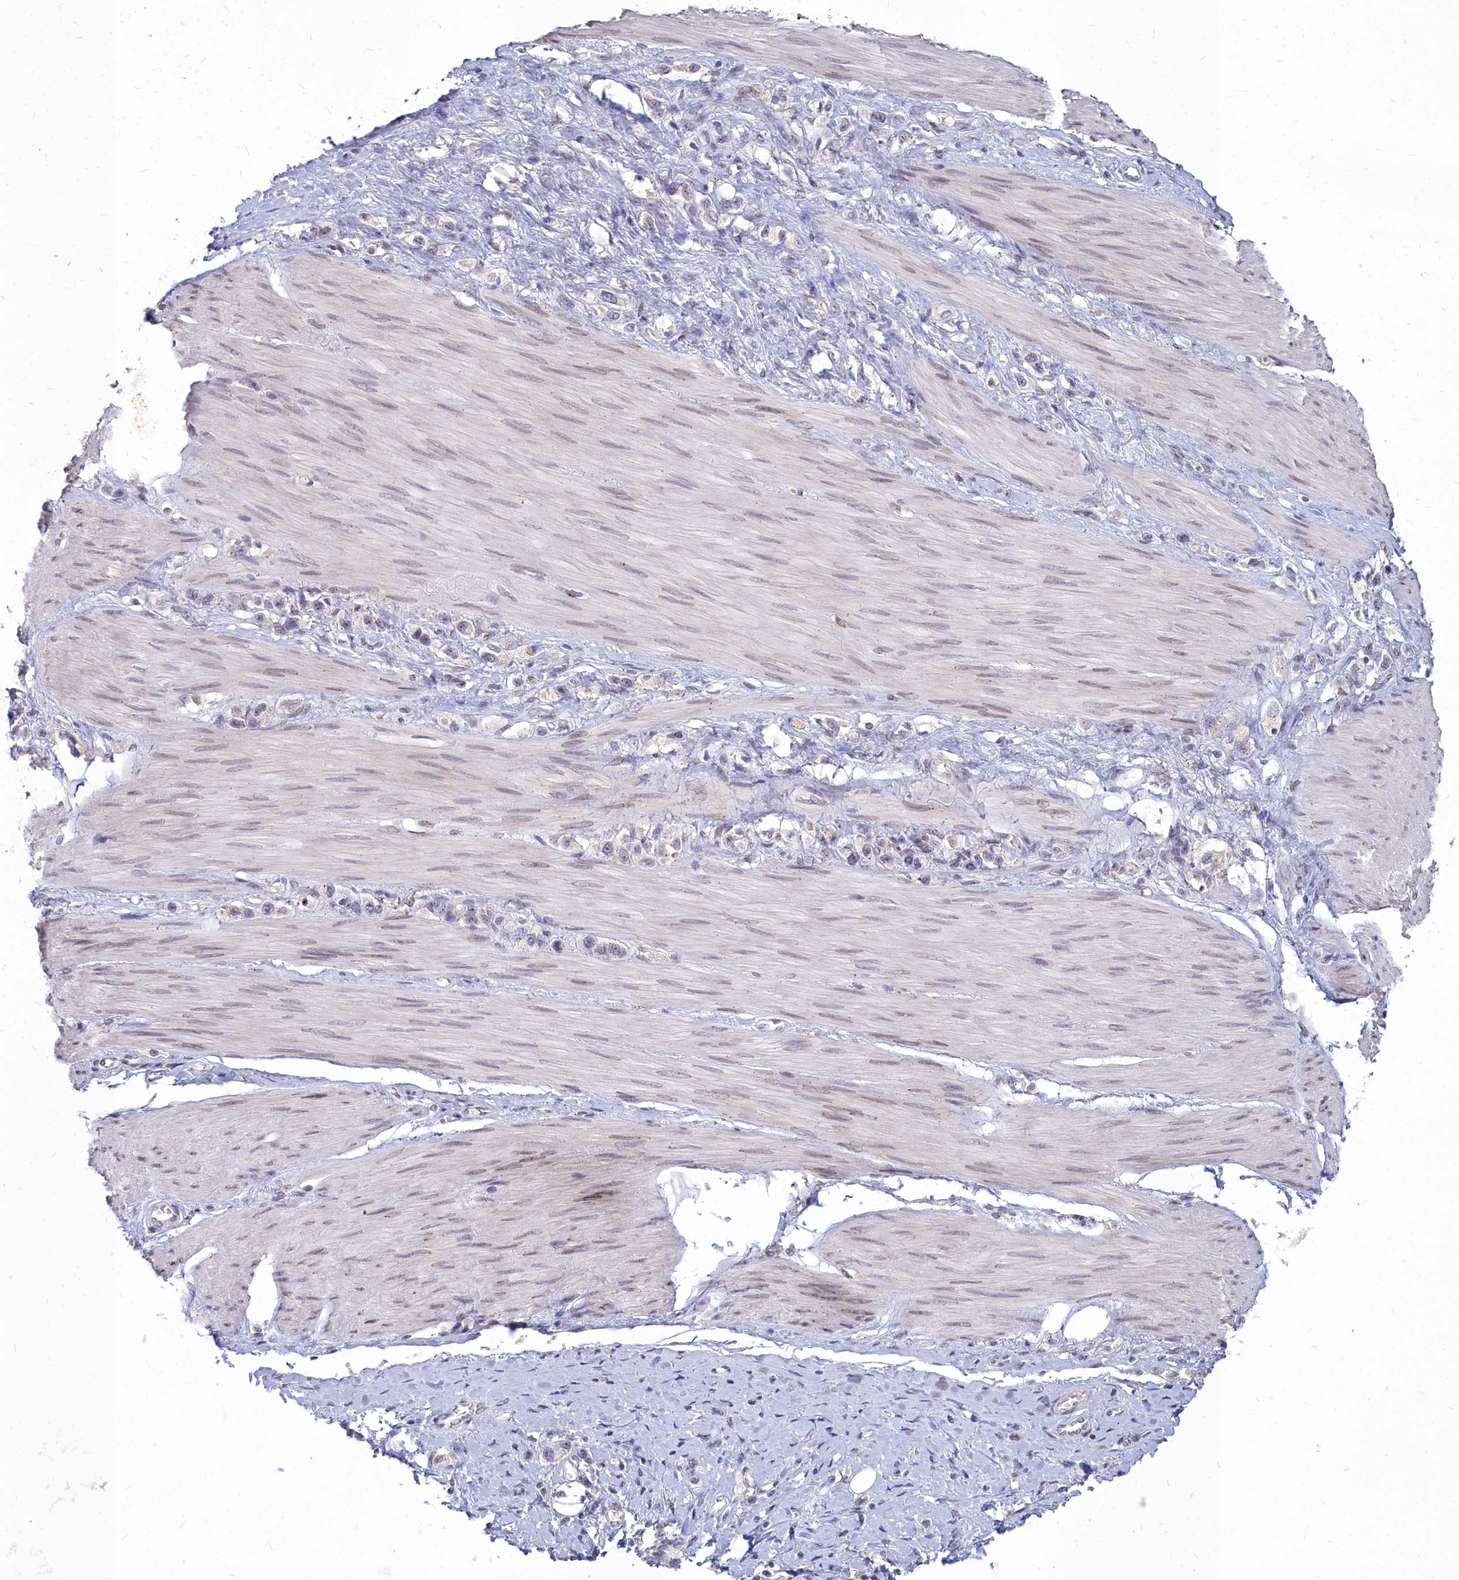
{"staining": {"intensity": "weak", "quantity": "<25%", "location": "nuclear"}, "tissue": "stomach cancer", "cell_type": "Tumor cells", "image_type": "cancer", "snomed": [{"axis": "morphology", "description": "Adenocarcinoma, NOS"}, {"axis": "topography", "description": "Stomach"}], "caption": "This is an immunohistochemistry (IHC) histopathology image of adenocarcinoma (stomach). There is no positivity in tumor cells.", "gene": "NOXA1", "patient": {"sex": "female", "age": 65}}